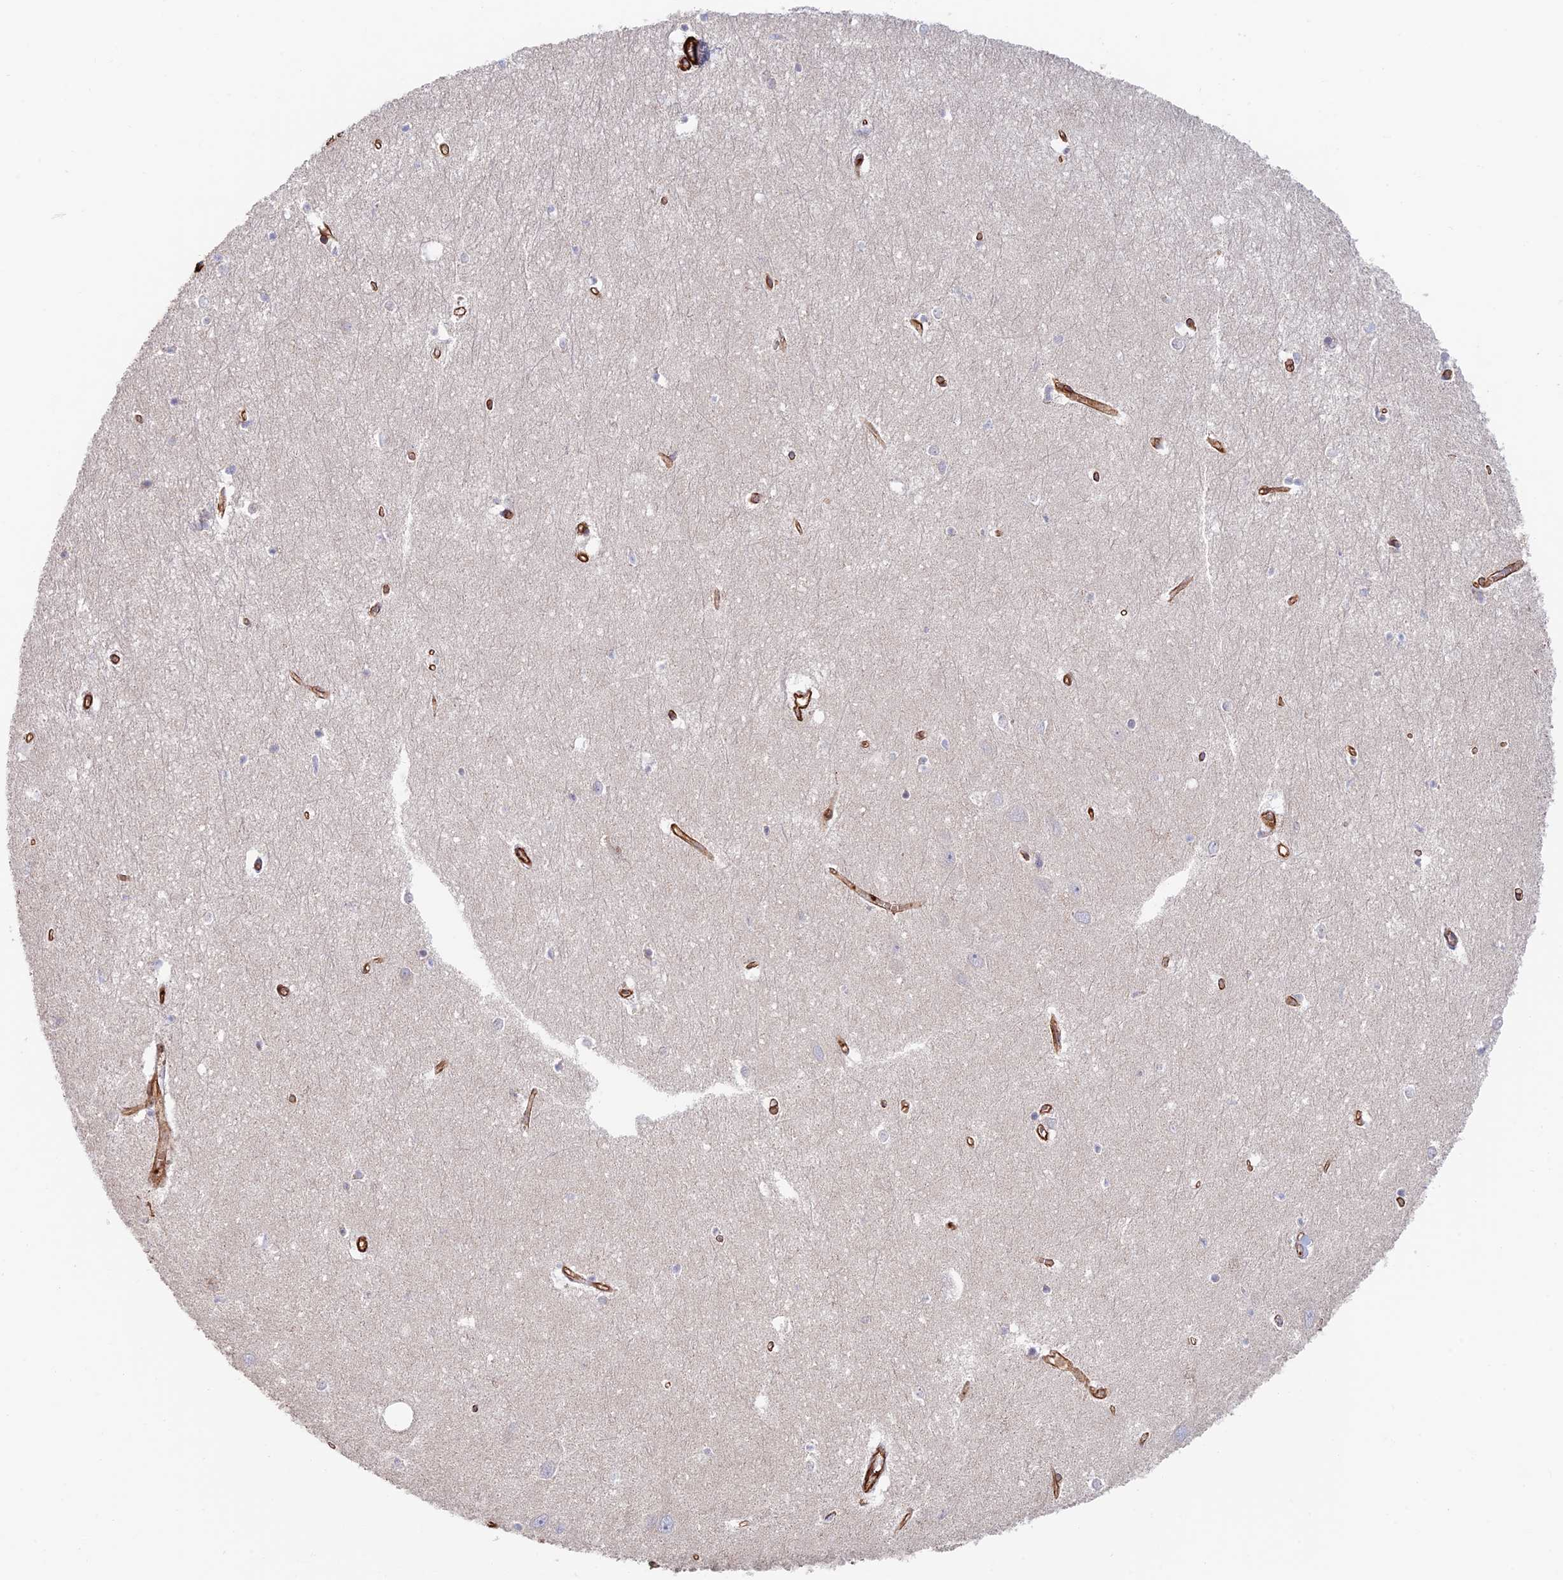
{"staining": {"intensity": "negative", "quantity": "none", "location": "none"}, "tissue": "hippocampus", "cell_type": "Glial cells", "image_type": "normal", "snomed": [{"axis": "morphology", "description": "Normal tissue, NOS"}, {"axis": "topography", "description": "Hippocampus"}], "caption": "High power microscopy image of an immunohistochemistry (IHC) histopathology image of unremarkable hippocampus, revealing no significant expression in glial cells. (Brightfield microscopy of DAB immunohistochemistry (IHC) at high magnification).", "gene": "PAK4", "patient": {"sex": "female", "age": 64}}